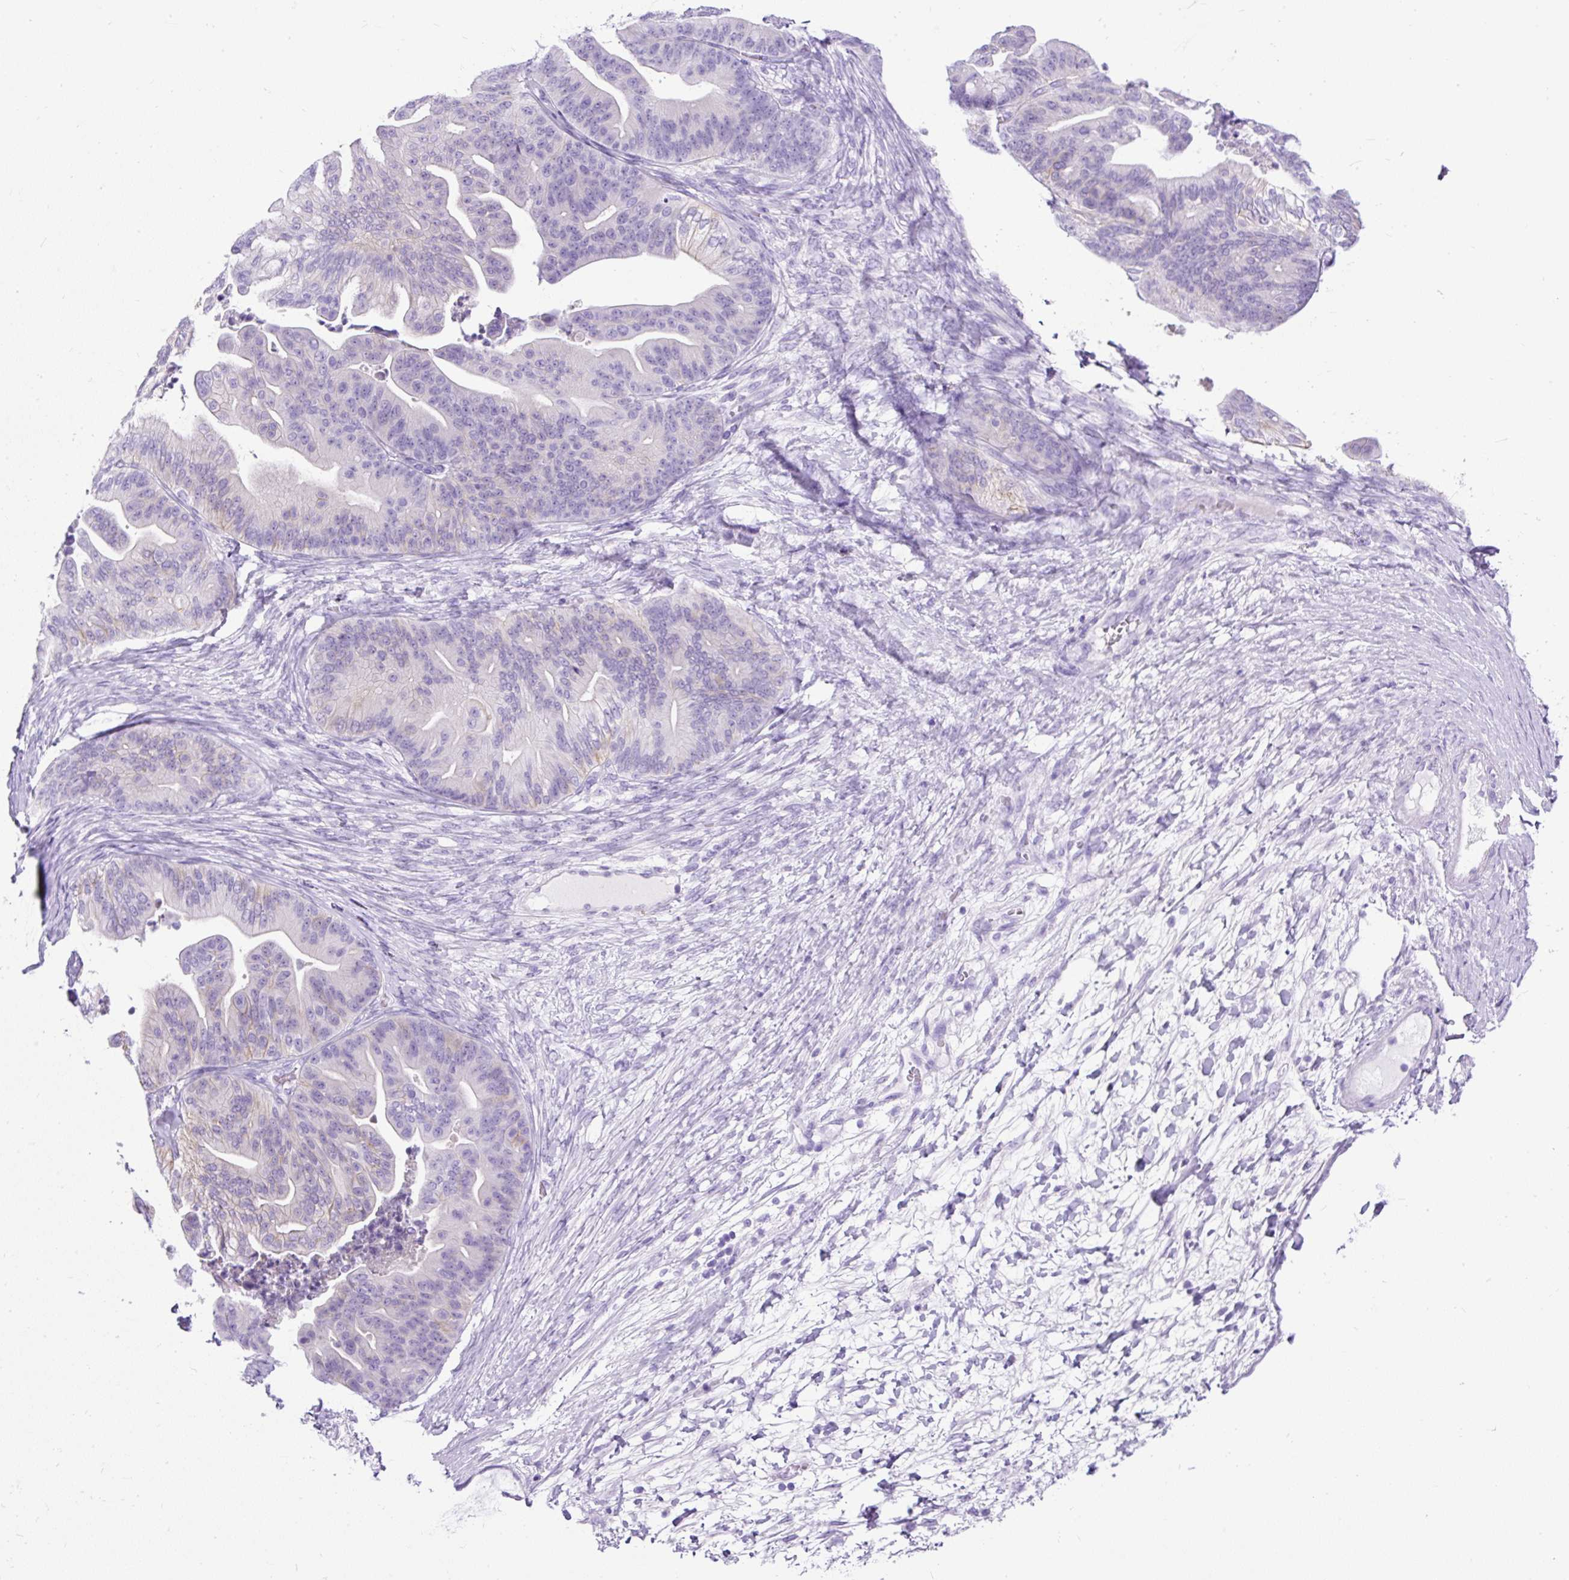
{"staining": {"intensity": "negative", "quantity": "none", "location": "none"}, "tissue": "ovarian cancer", "cell_type": "Tumor cells", "image_type": "cancer", "snomed": [{"axis": "morphology", "description": "Cystadenocarcinoma, mucinous, NOS"}, {"axis": "topography", "description": "Ovary"}], "caption": "High power microscopy micrograph of an immunohistochemistry photomicrograph of ovarian mucinous cystadenocarcinoma, revealing no significant expression in tumor cells.", "gene": "PDIA2", "patient": {"sex": "female", "age": 67}}